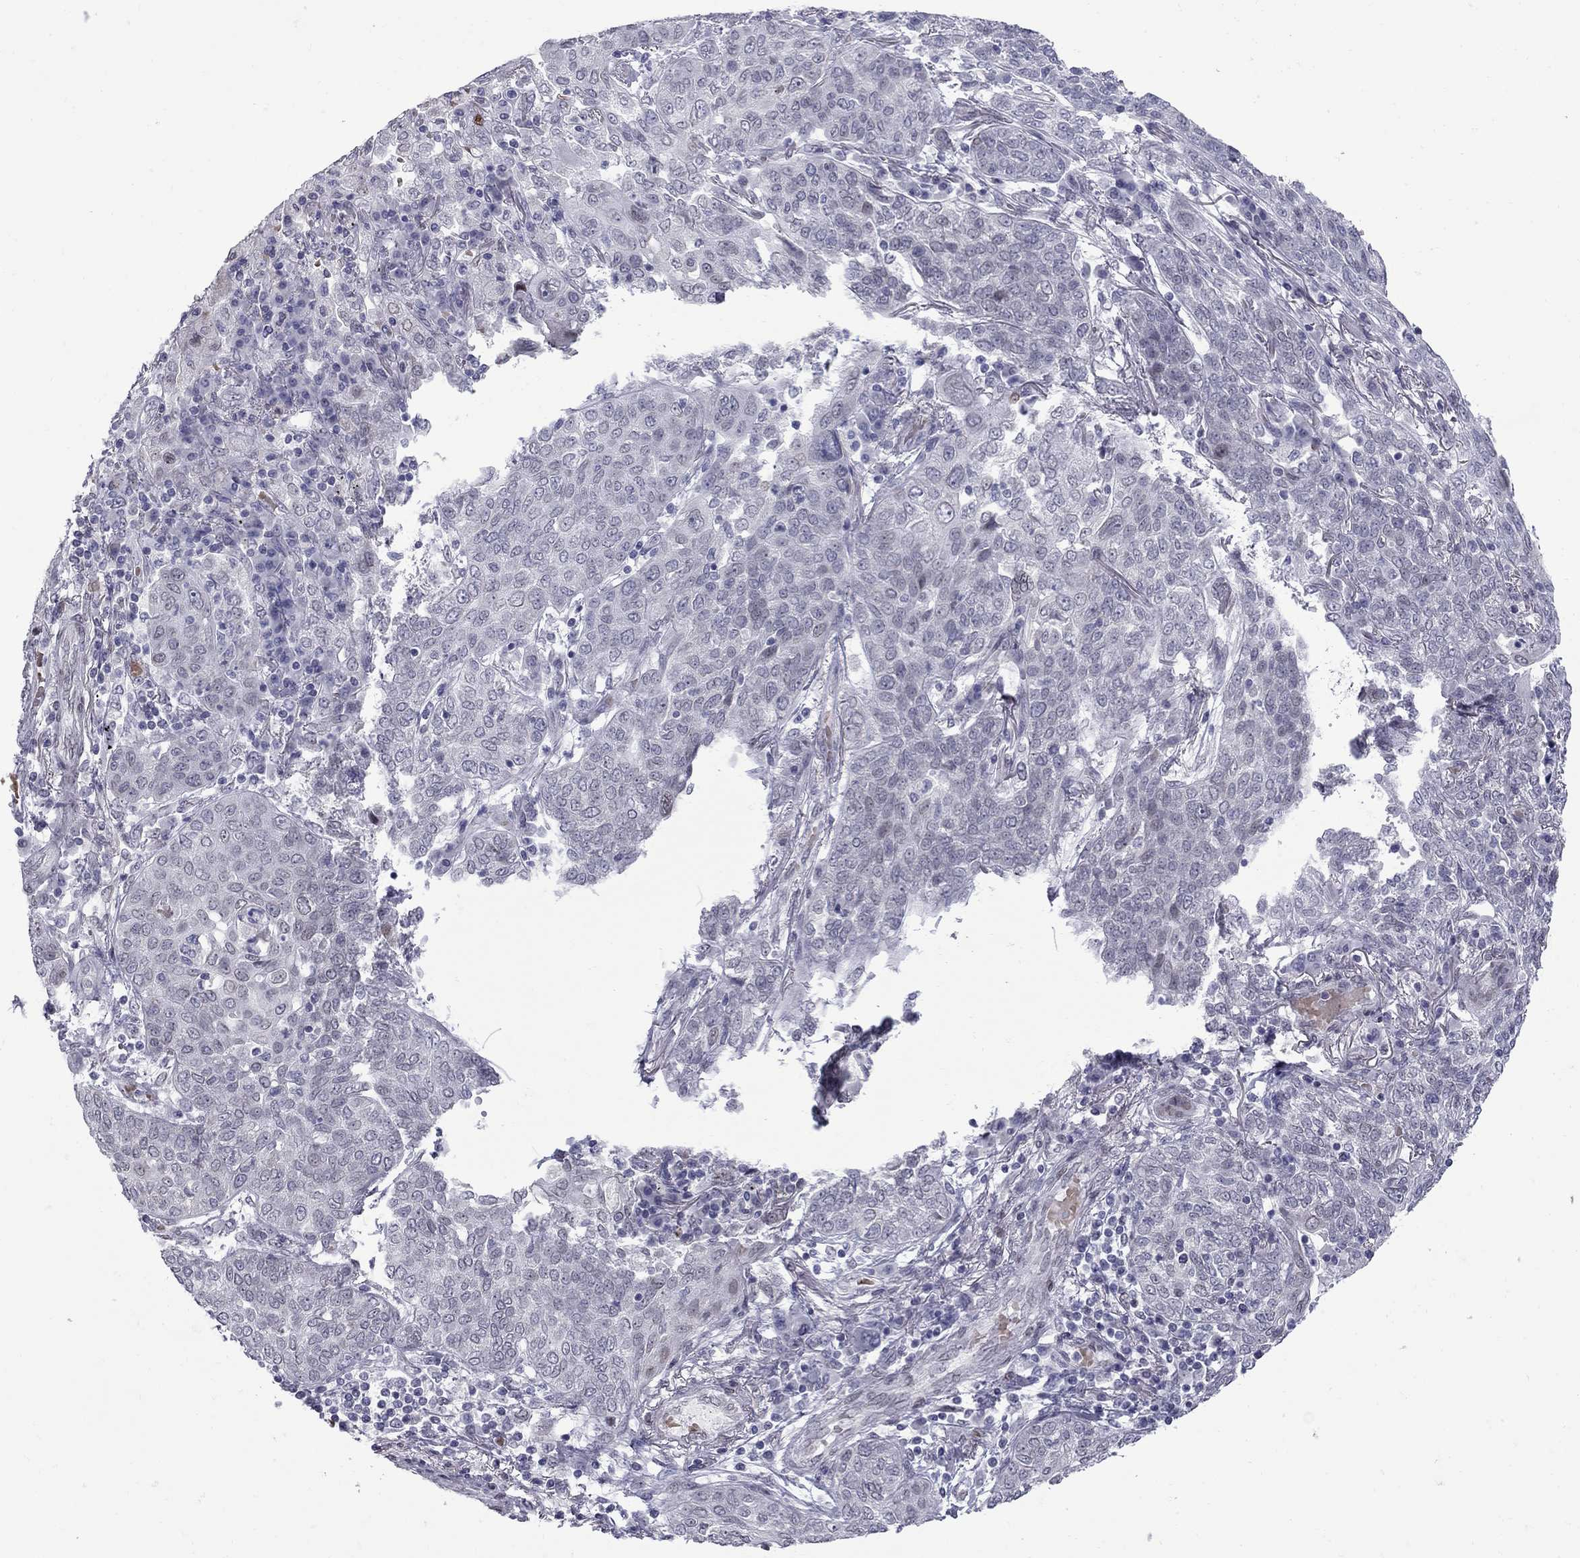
{"staining": {"intensity": "negative", "quantity": "none", "location": "none"}, "tissue": "lung cancer", "cell_type": "Tumor cells", "image_type": "cancer", "snomed": [{"axis": "morphology", "description": "Squamous cell carcinoma, NOS"}, {"axis": "topography", "description": "Lung"}], "caption": "Lung cancer (squamous cell carcinoma) stained for a protein using immunohistochemistry displays no staining tumor cells.", "gene": "CLTCL1", "patient": {"sex": "female", "age": 70}}